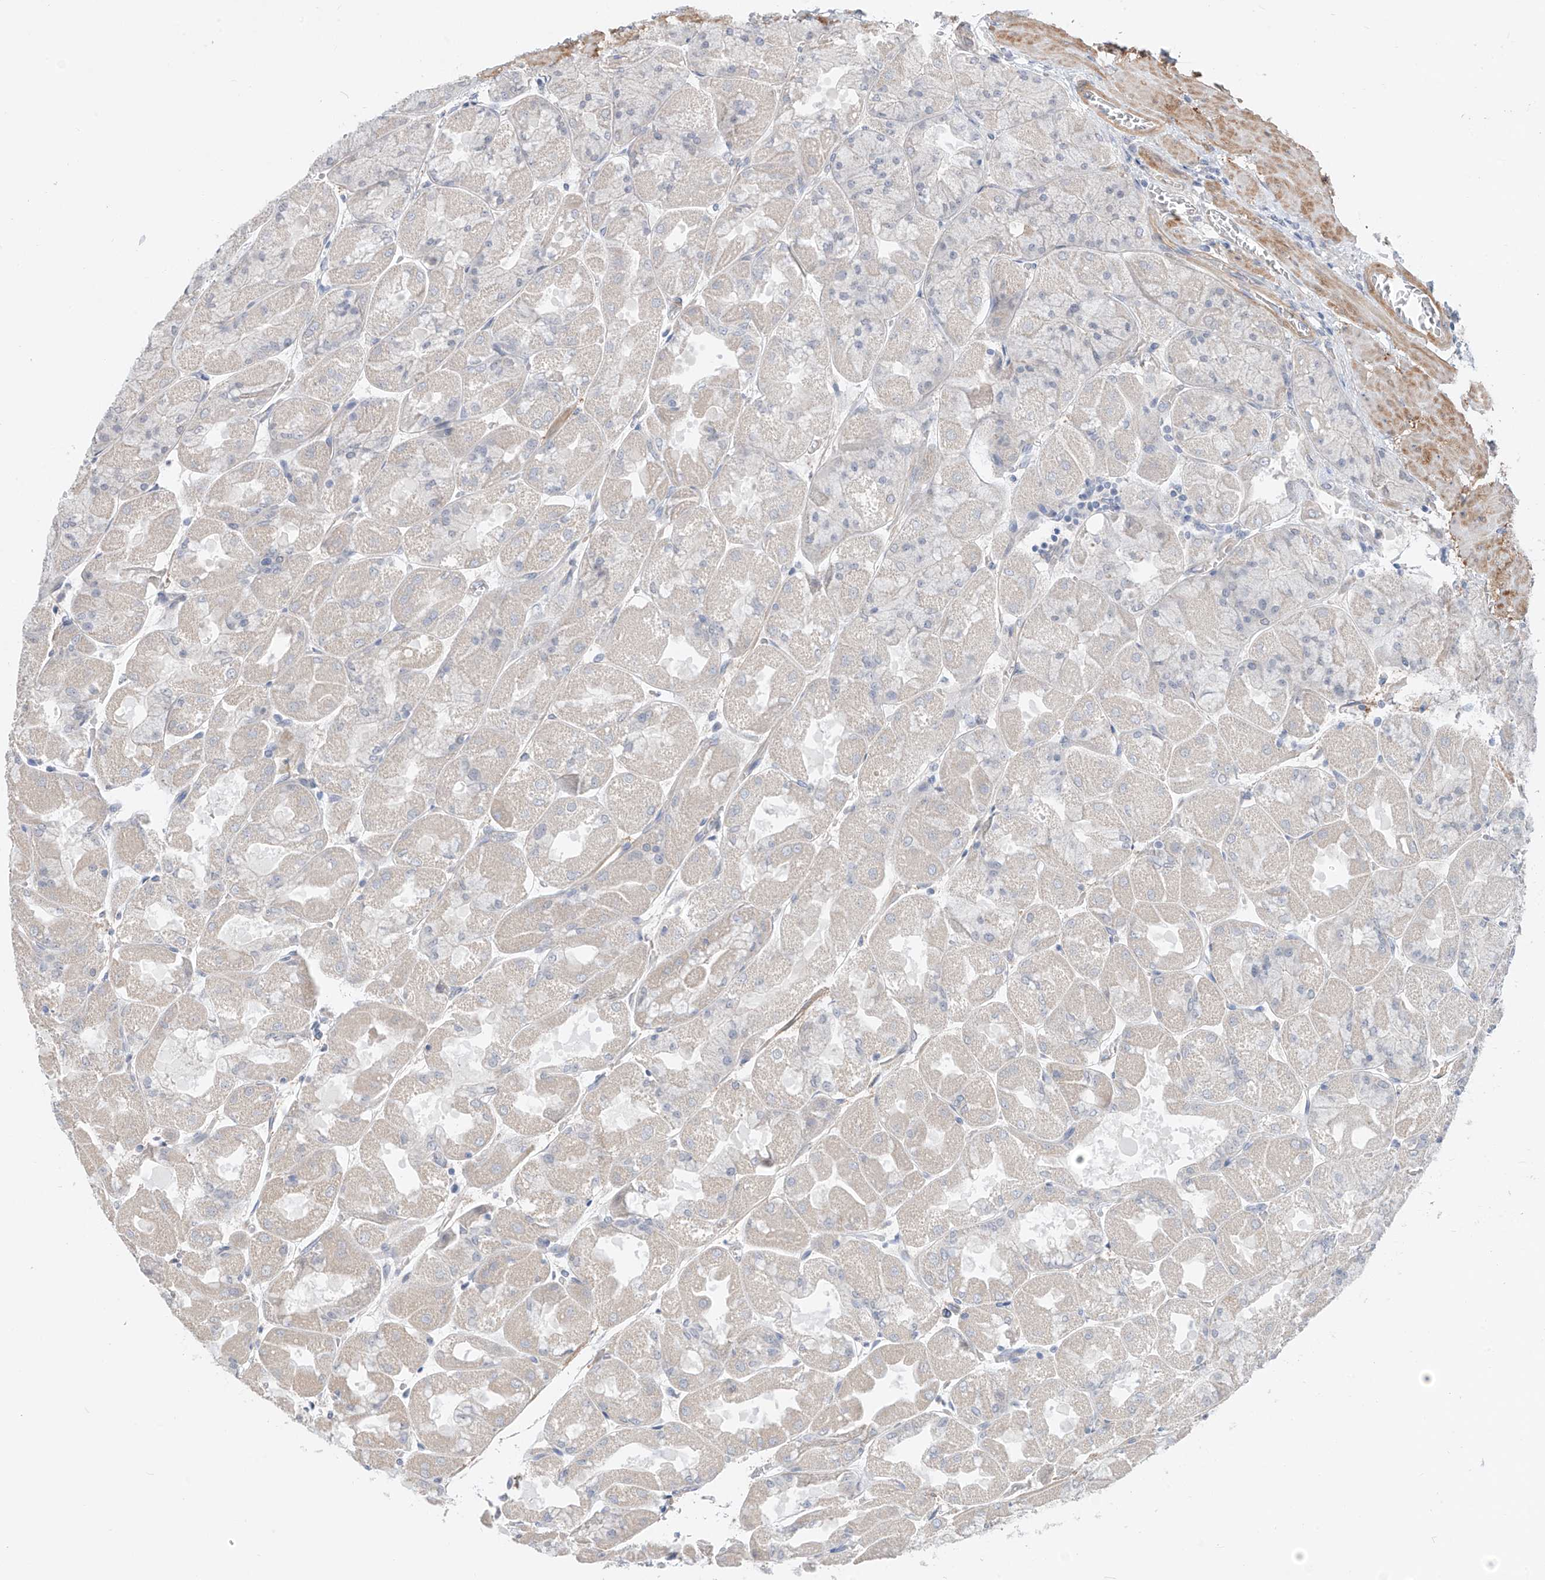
{"staining": {"intensity": "negative", "quantity": "none", "location": "none"}, "tissue": "stomach", "cell_type": "Glandular cells", "image_type": "normal", "snomed": [{"axis": "morphology", "description": "Normal tissue, NOS"}, {"axis": "topography", "description": "Stomach"}], "caption": "Immunohistochemical staining of benign human stomach displays no significant staining in glandular cells. Nuclei are stained in blue.", "gene": "ABLIM2", "patient": {"sex": "female", "age": 61}}